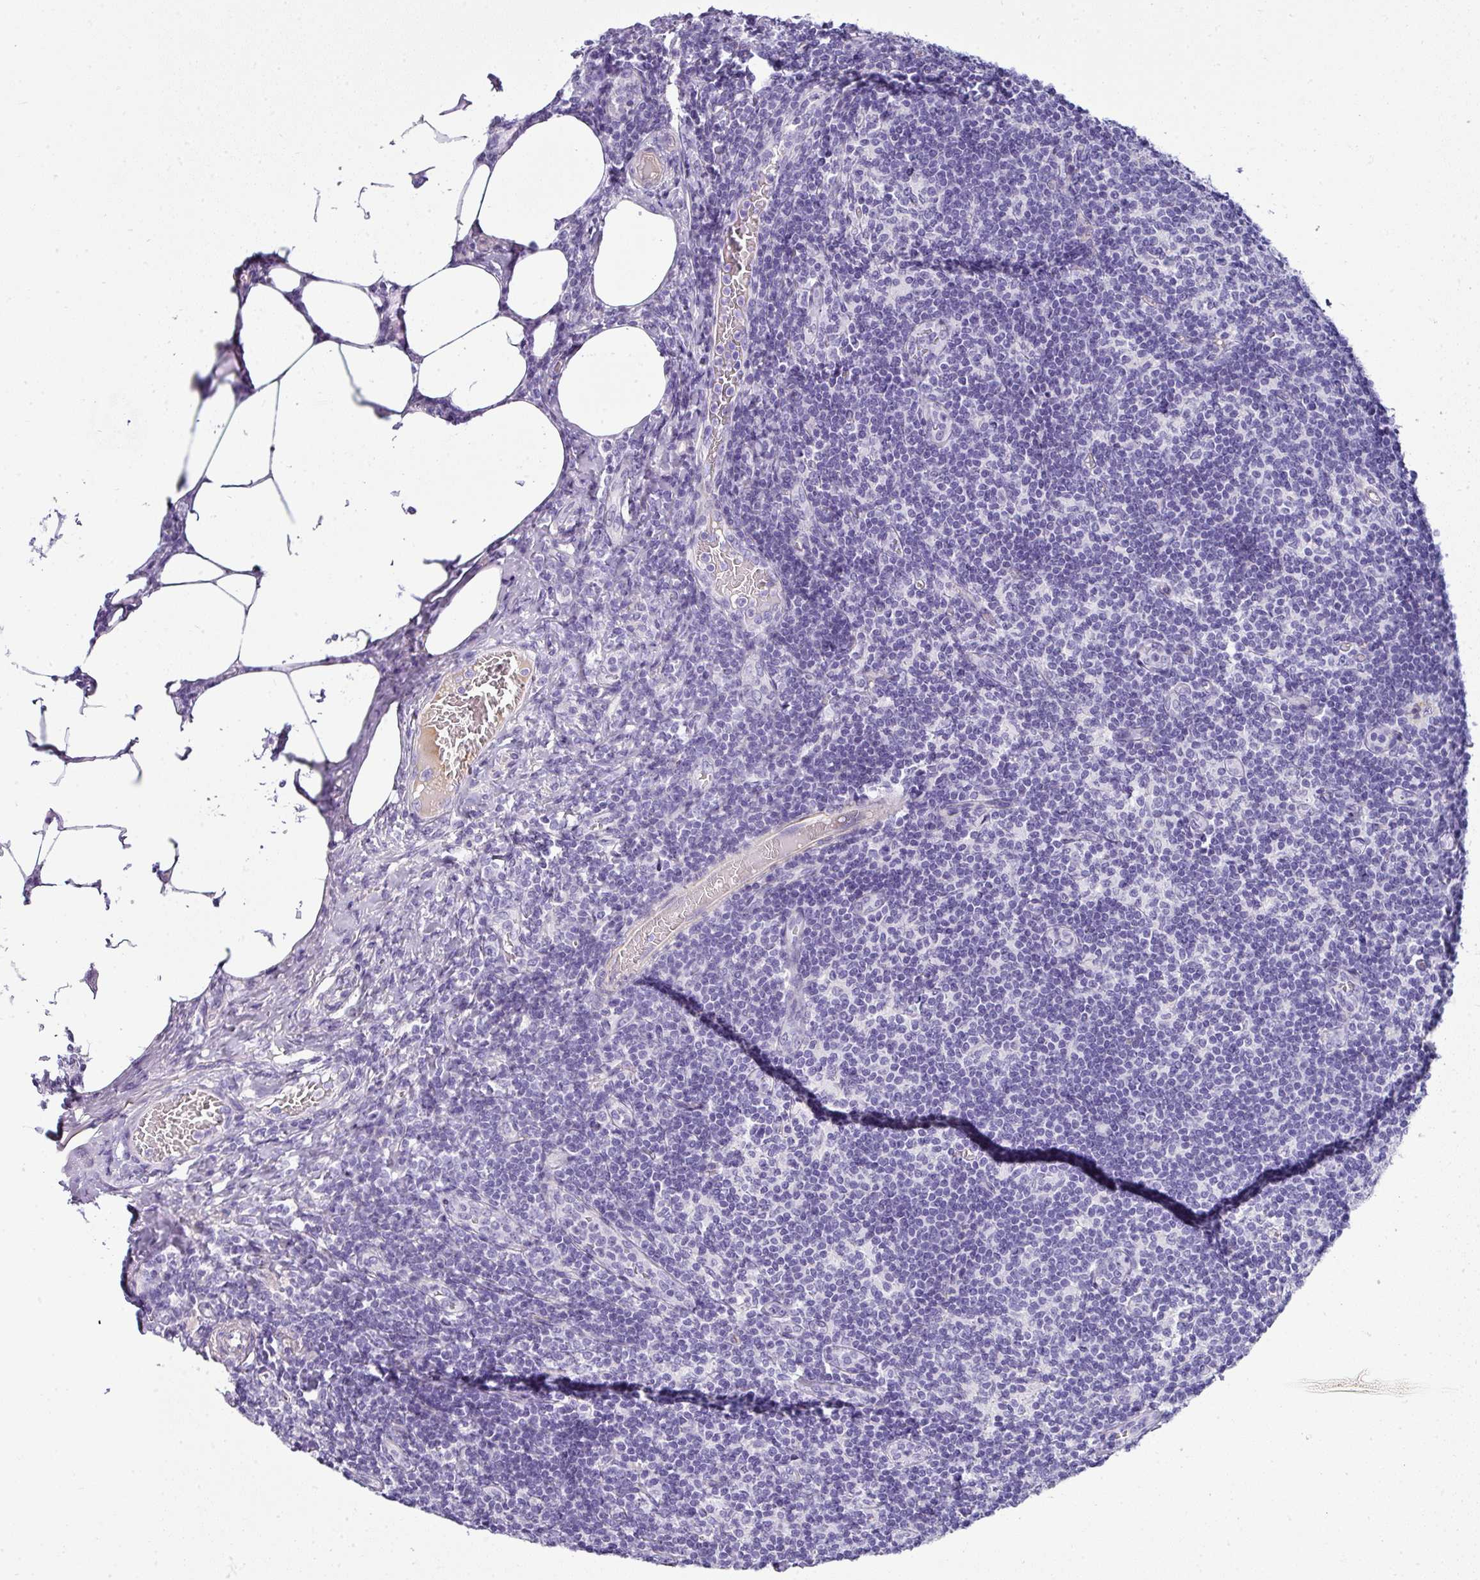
{"staining": {"intensity": "negative", "quantity": "none", "location": "none"}, "tissue": "lymph node", "cell_type": "Germinal center cells", "image_type": "normal", "snomed": [{"axis": "morphology", "description": "Normal tissue, NOS"}, {"axis": "topography", "description": "Lymph node"}], "caption": "IHC micrograph of unremarkable lymph node: lymph node stained with DAB (3,3'-diaminobenzidine) displays no significant protein expression in germinal center cells.", "gene": "VCX2", "patient": {"sex": "female", "age": 59}}